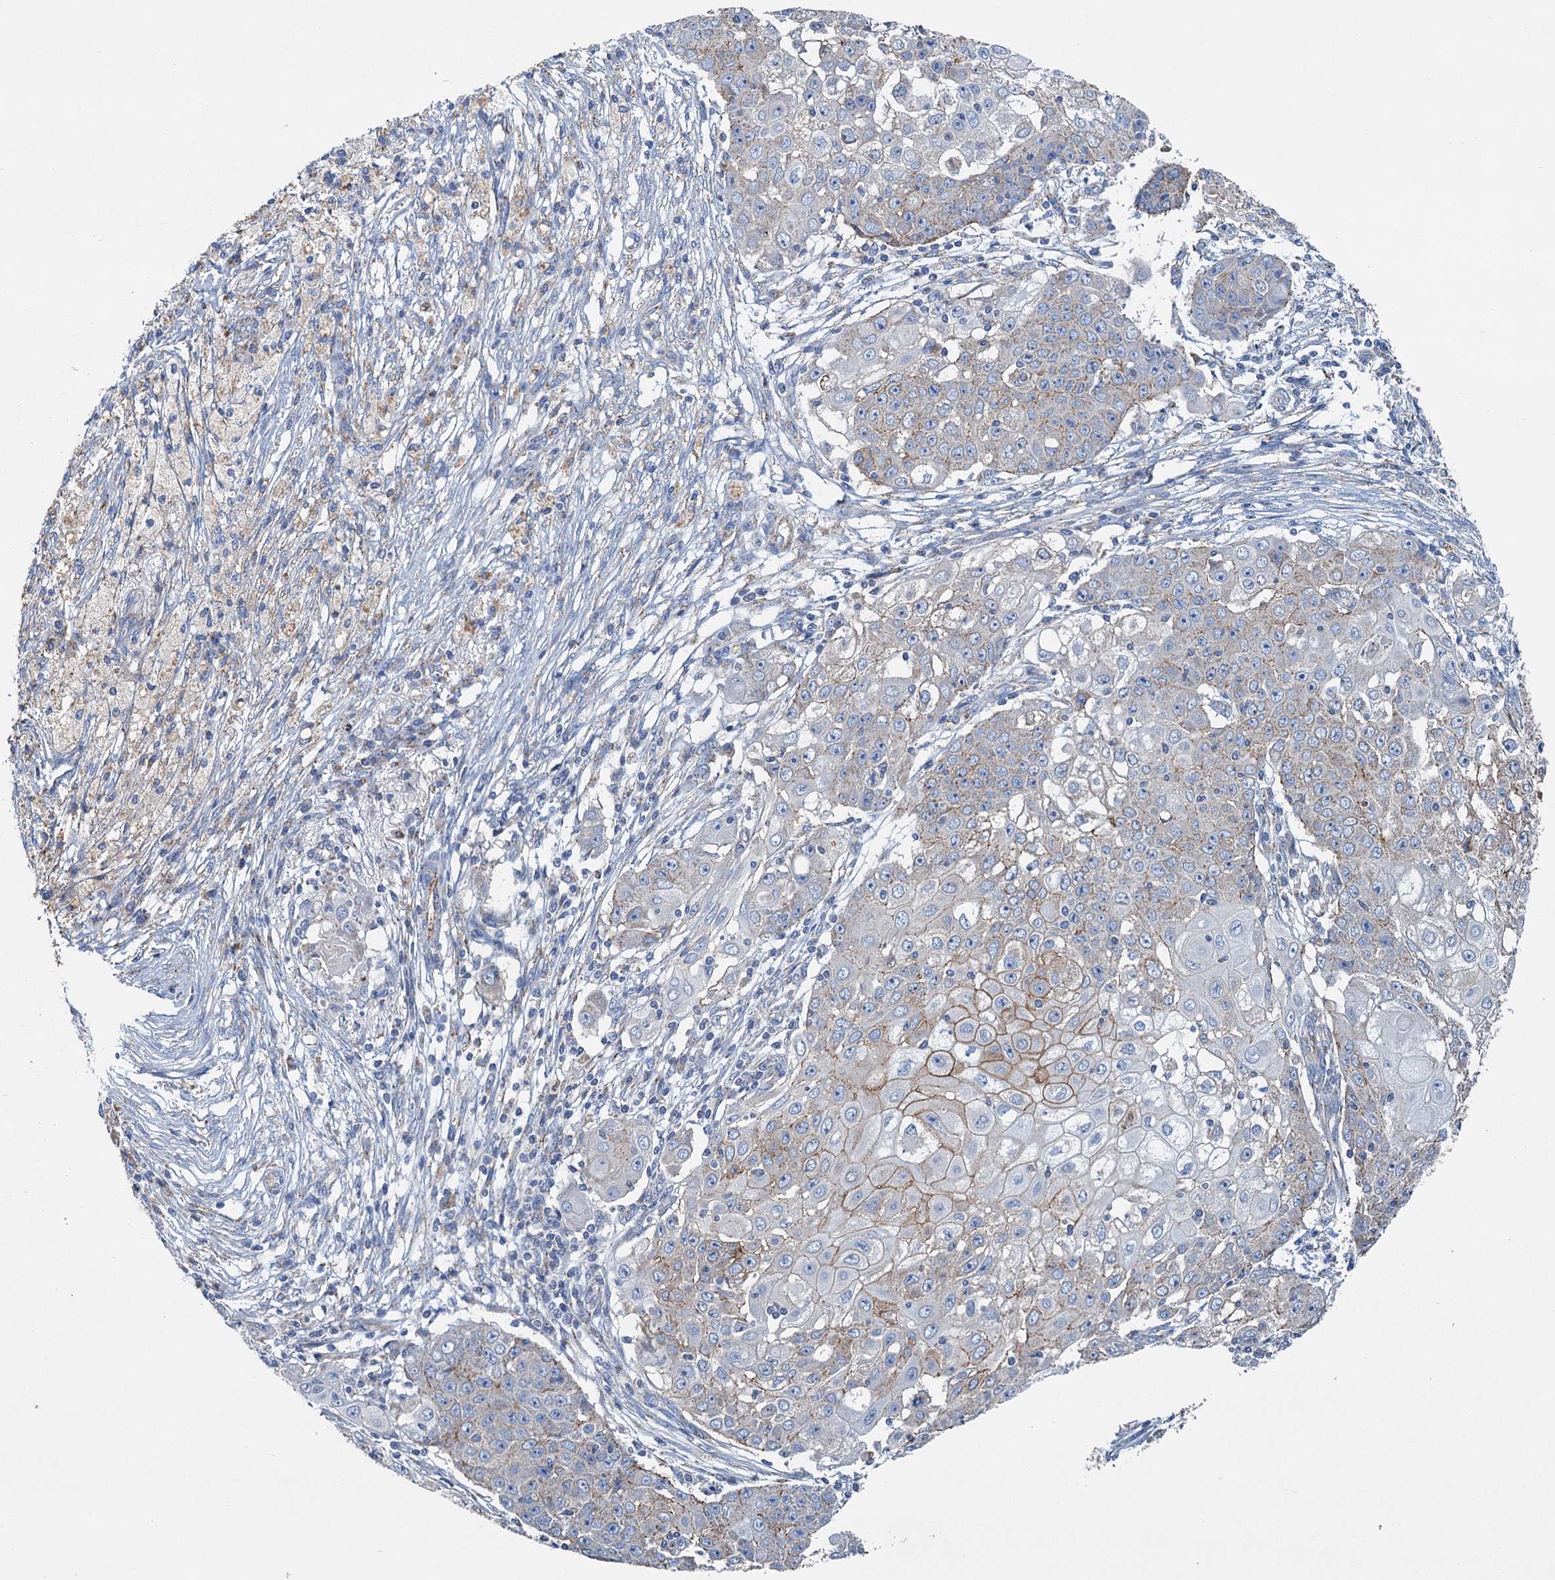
{"staining": {"intensity": "moderate", "quantity": "<25%", "location": "cytoplasmic/membranous"}, "tissue": "ovarian cancer", "cell_type": "Tumor cells", "image_type": "cancer", "snomed": [{"axis": "morphology", "description": "Carcinoma, endometroid"}, {"axis": "topography", "description": "Ovary"}], "caption": "IHC (DAB (3,3'-diaminobenzidine)) staining of human ovarian endometroid carcinoma exhibits moderate cytoplasmic/membranous protein positivity in about <25% of tumor cells.", "gene": "DGLUCY", "patient": {"sex": "female", "age": 42}}